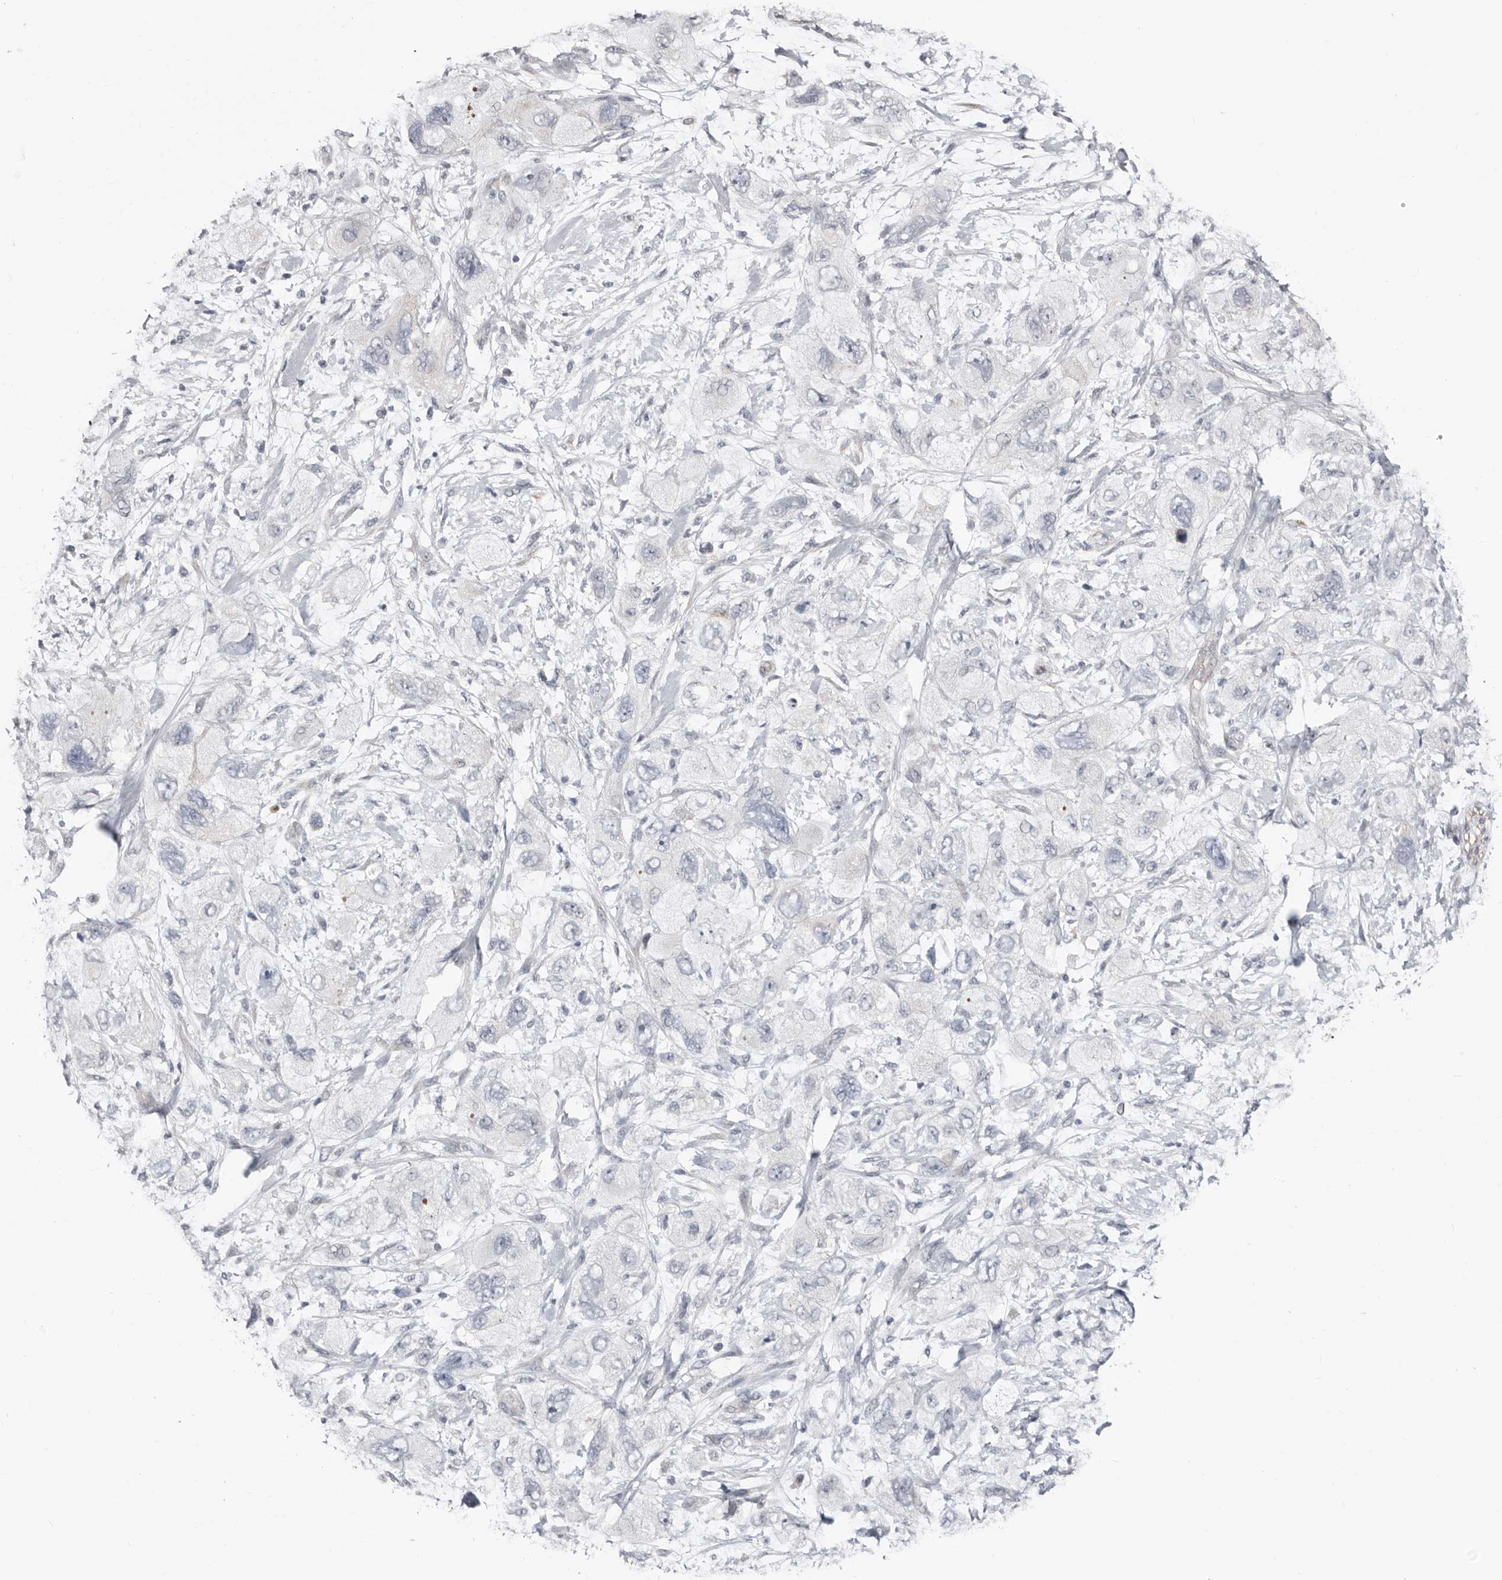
{"staining": {"intensity": "negative", "quantity": "none", "location": "none"}, "tissue": "pancreatic cancer", "cell_type": "Tumor cells", "image_type": "cancer", "snomed": [{"axis": "morphology", "description": "Adenocarcinoma, NOS"}, {"axis": "topography", "description": "Pancreas"}], "caption": "Immunohistochemistry micrograph of pancreatic adenocarcinoma stained for a protein (brown), which exhibits no expression in tumor cells. (DAB (3,3'-diaminobenzidine) immunohistochemistry (IHC), high magnification).", "gene": "ASRGL1", "patient": {"sex": "female", "age": 73}}